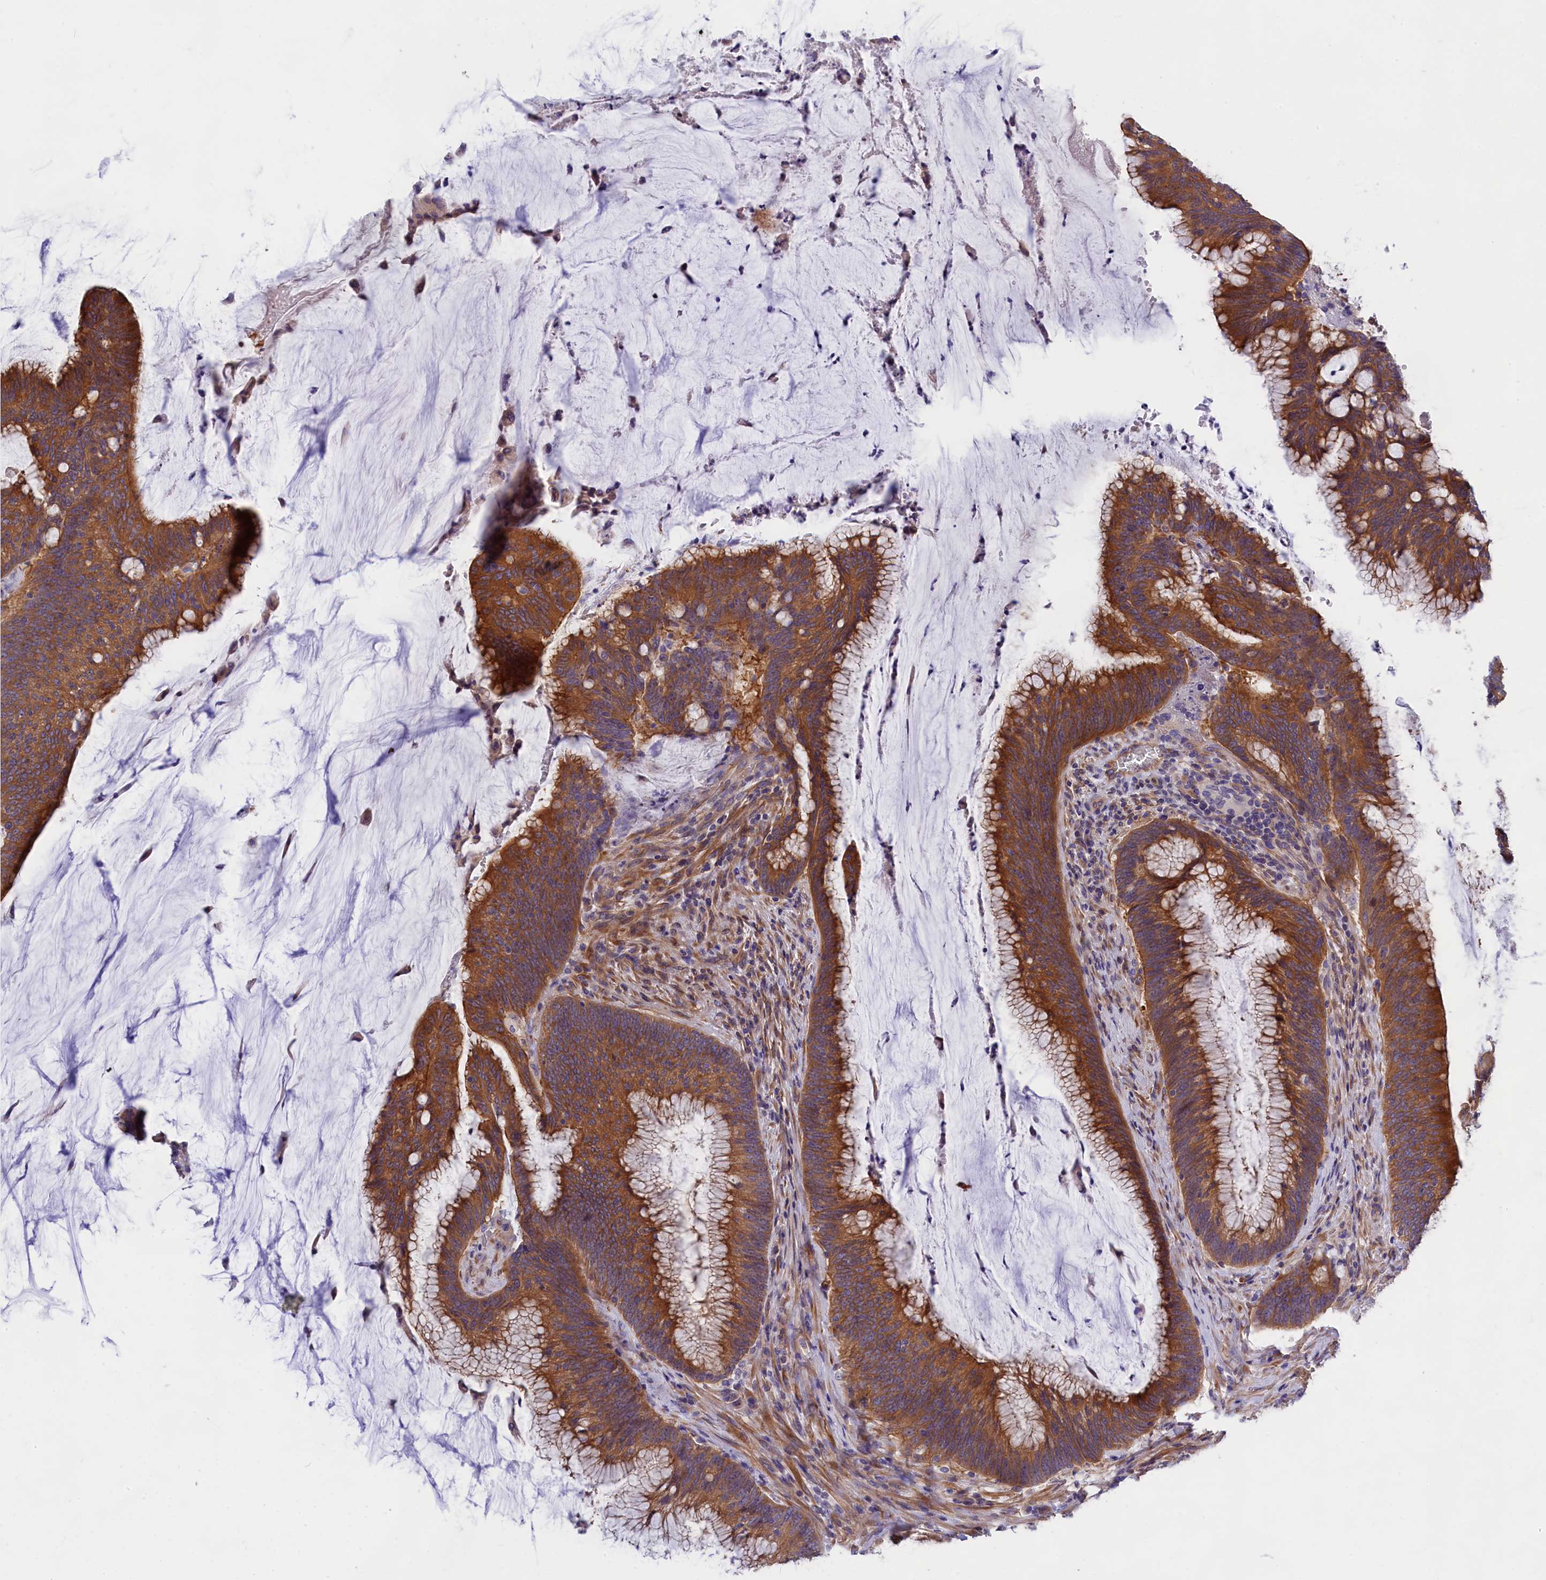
{"staining": {"intensity": "strong", "quantity": ">75%", "location": "cytoplasmic/membranous"}, "tissue": "colorectal cancer", "cell_type": "Tumor cells", "image_type": "cancer", "snomed": [{"axis": "morphology", "description": "Adenocarcinoma, NOS"}, {"axis": "topography", "description": "Rectum"}], "caption": "This is a photomicrograph of immunohistochemistry staining of colorectal cancer (adenocarcinoma), which shows strong staining in the cytoplasmic/membranous of tumor cells.", "gene": "PPP1R13L", "patient": {"sex": "female", "age": 77}}